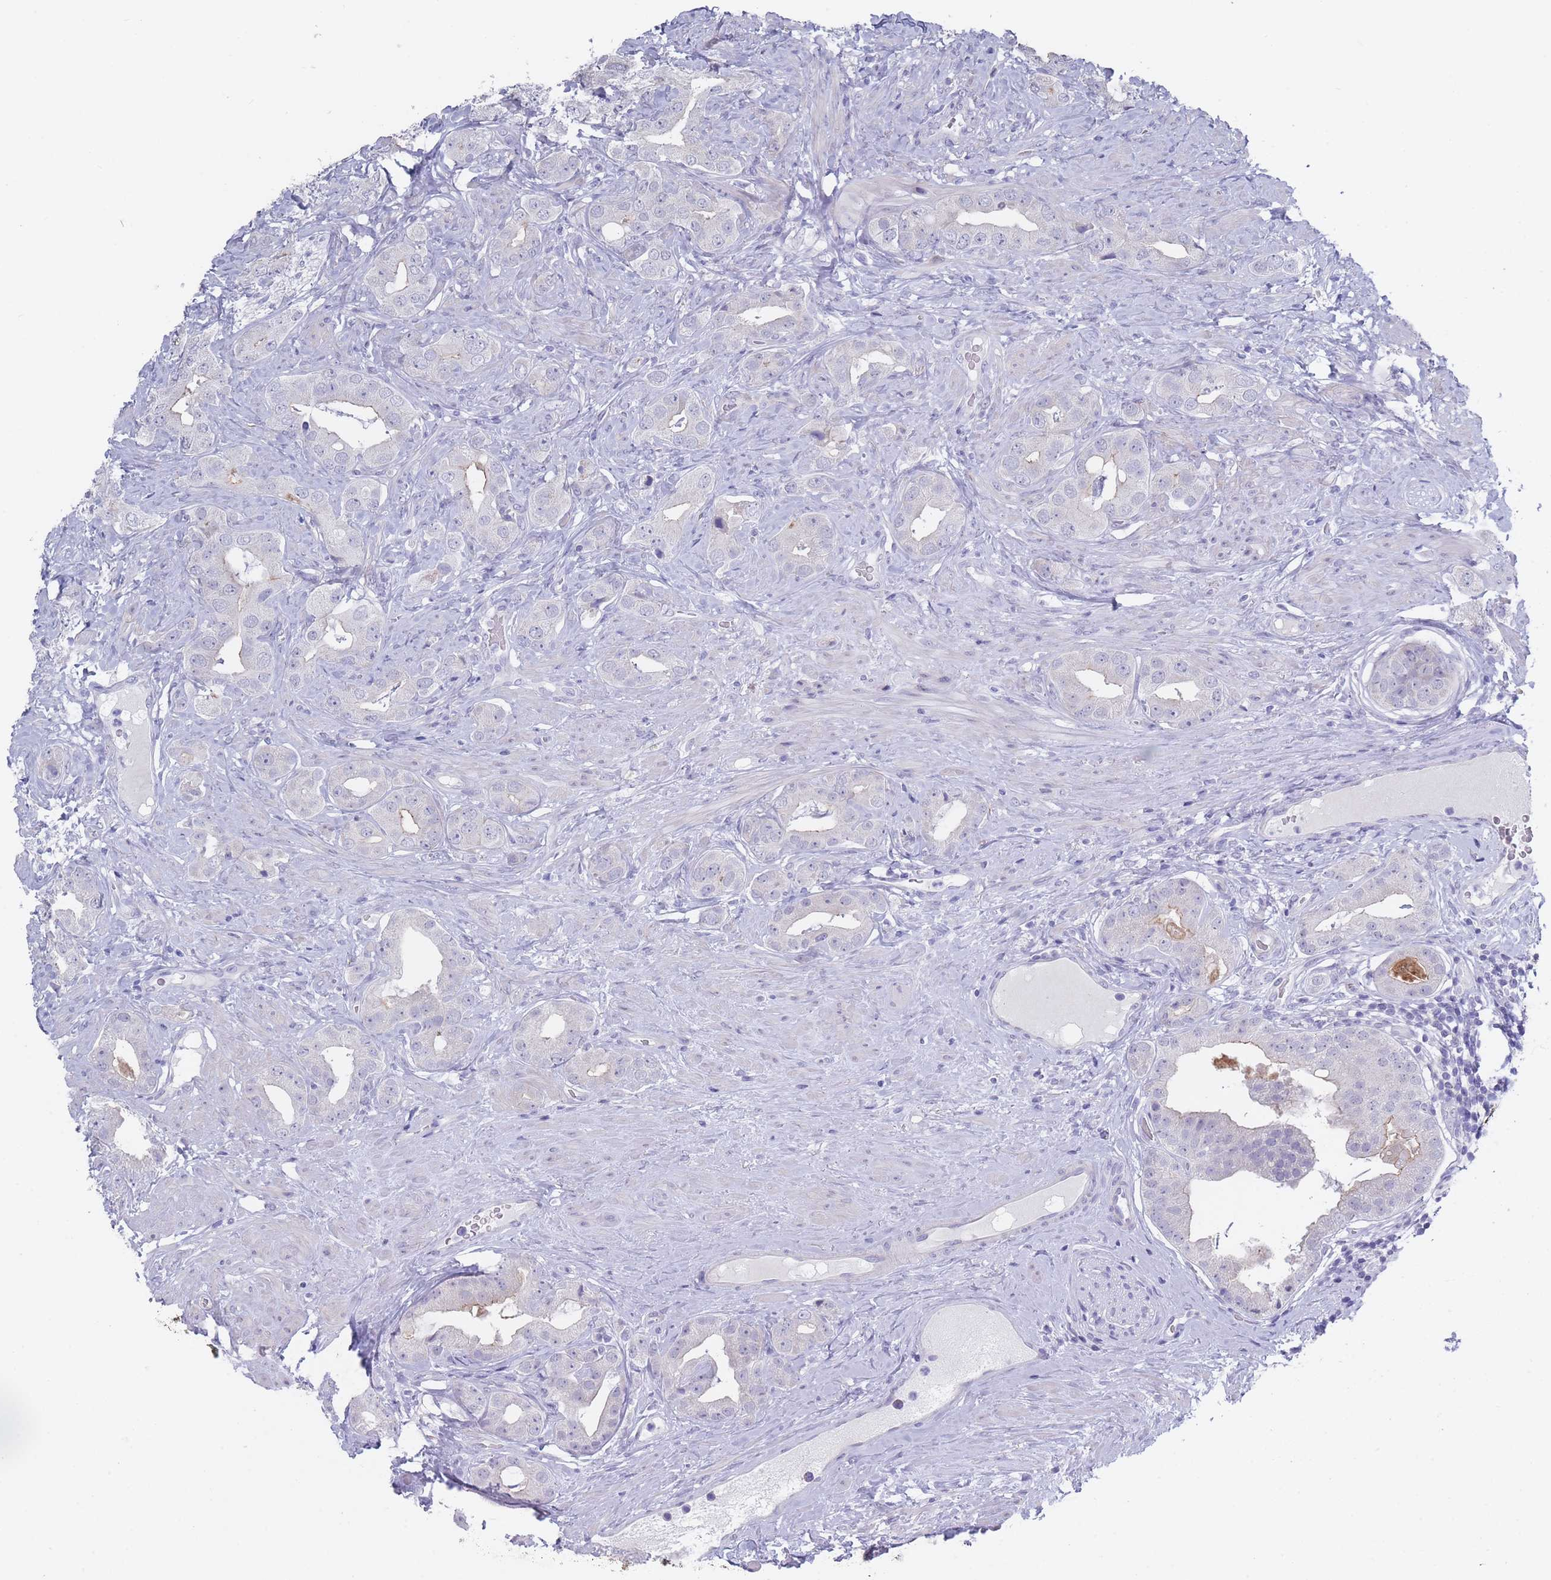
{"staining": {"intensity": "negative", "quantity": "none", "location": "none"}, "tissue": "prostate cancer", "cell_type": "Tumor cells", "image_type": "cancer", "snomed": [{"axis": "morphology", "description": "Adenocarcinoma, High grade"}, {"axis": "topography", "description": "Prostate"}], "caption": "Protein analysis of adenocarcinoma (high-grade) (prostate) shows no significant staining in tumor cells. The staining is performed using DAB brown chromogen with nuclei counter-stained in using hematoxylin.", "gene": "PIGU", "patient": {"sex": "male", "age": 63}}